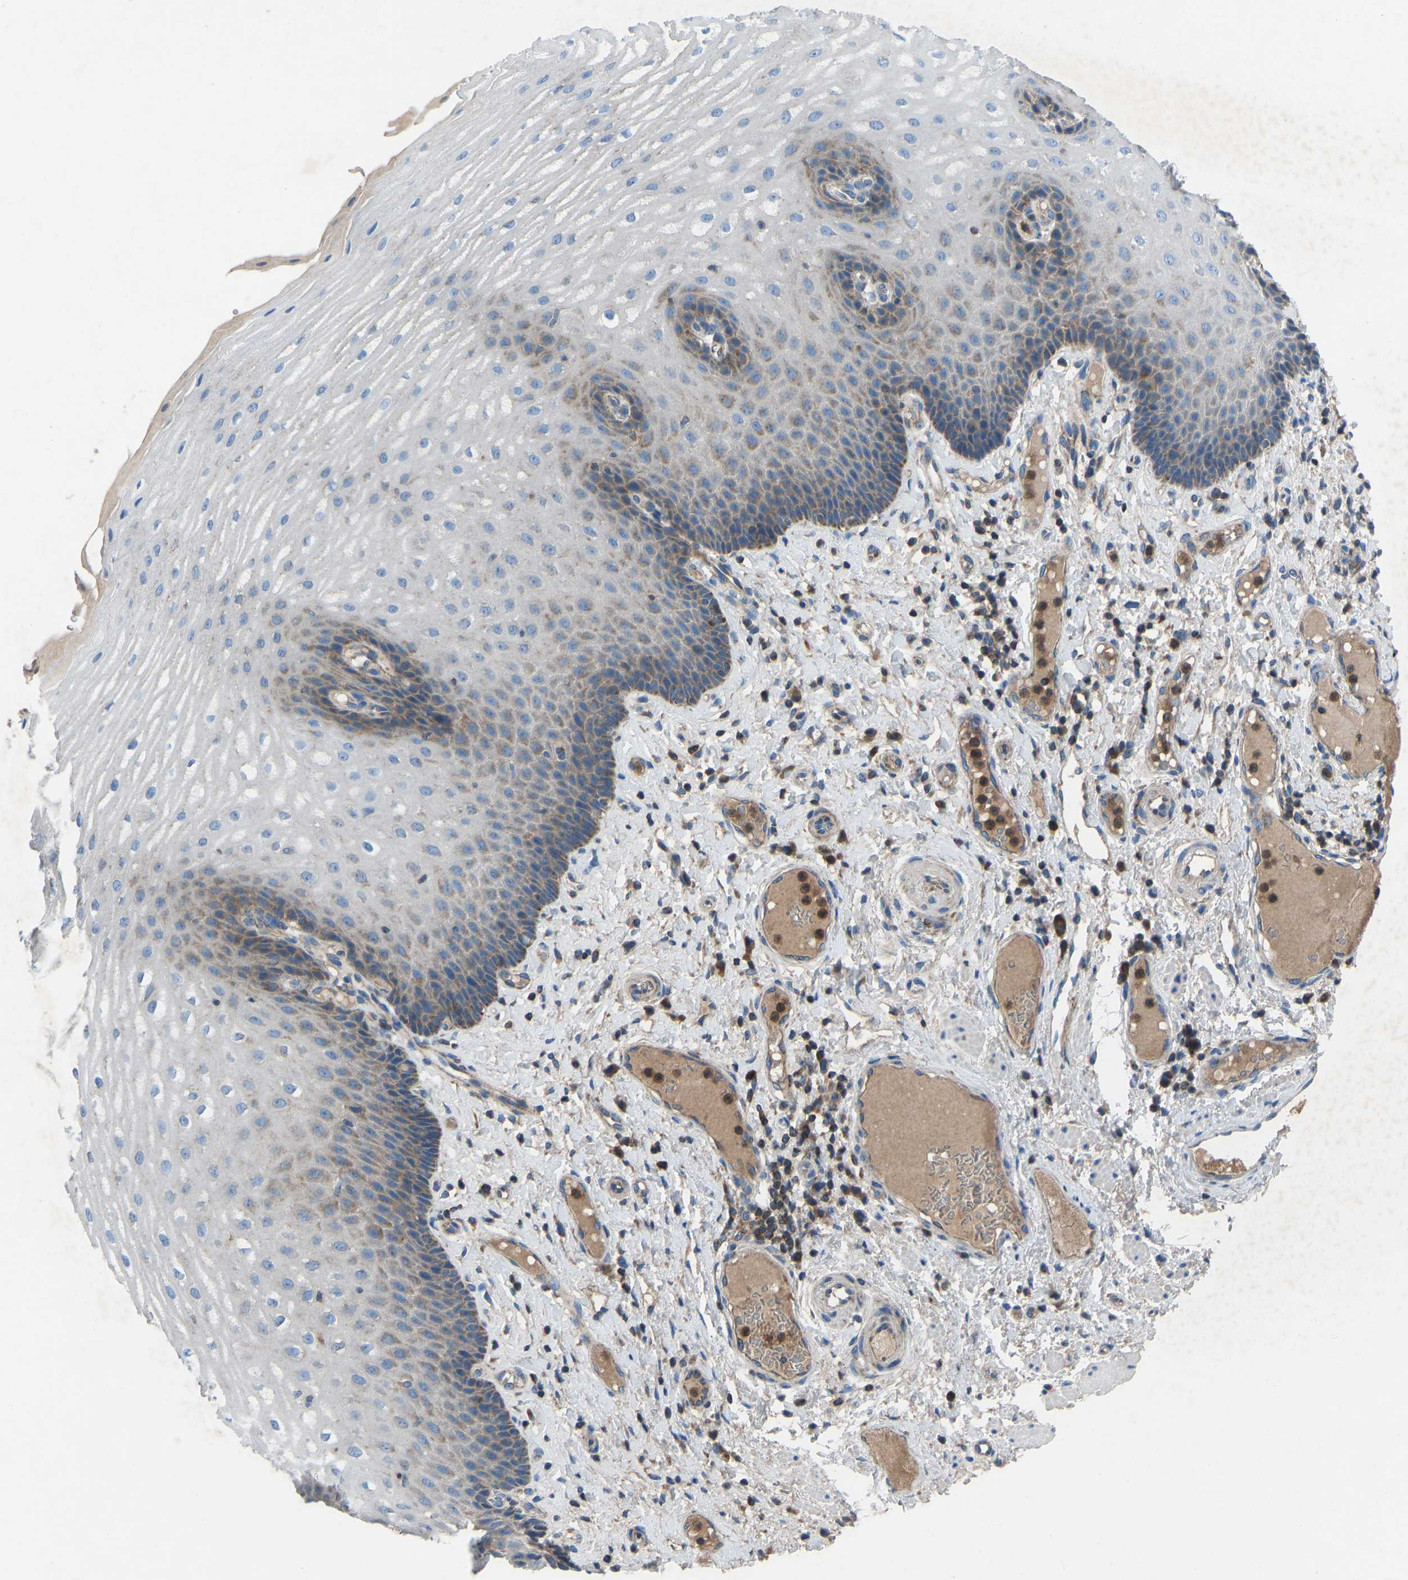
{"staining": {"intensity": "moderate", "quantity": "25%-75%", "location": "cytoplasmic/membranous"}, "tissue": "esophagus", "cell_type": "Squamous epithelial cells", "image_type": "normal", "snomed": [{"axis": "morphology", "description": "Normal tissue, NOS"}, {"axis": "topography", "description": "Esophagus"}], "caption": "Brown immunohistochemical staining in unremarkable esophagus exhibits moderate cytoplasmic/membranous expression in approximately 25%-75% of squamous epithelial cells.", "gene": "GRK6", "patient": {"sex": "male", "age": 54}}